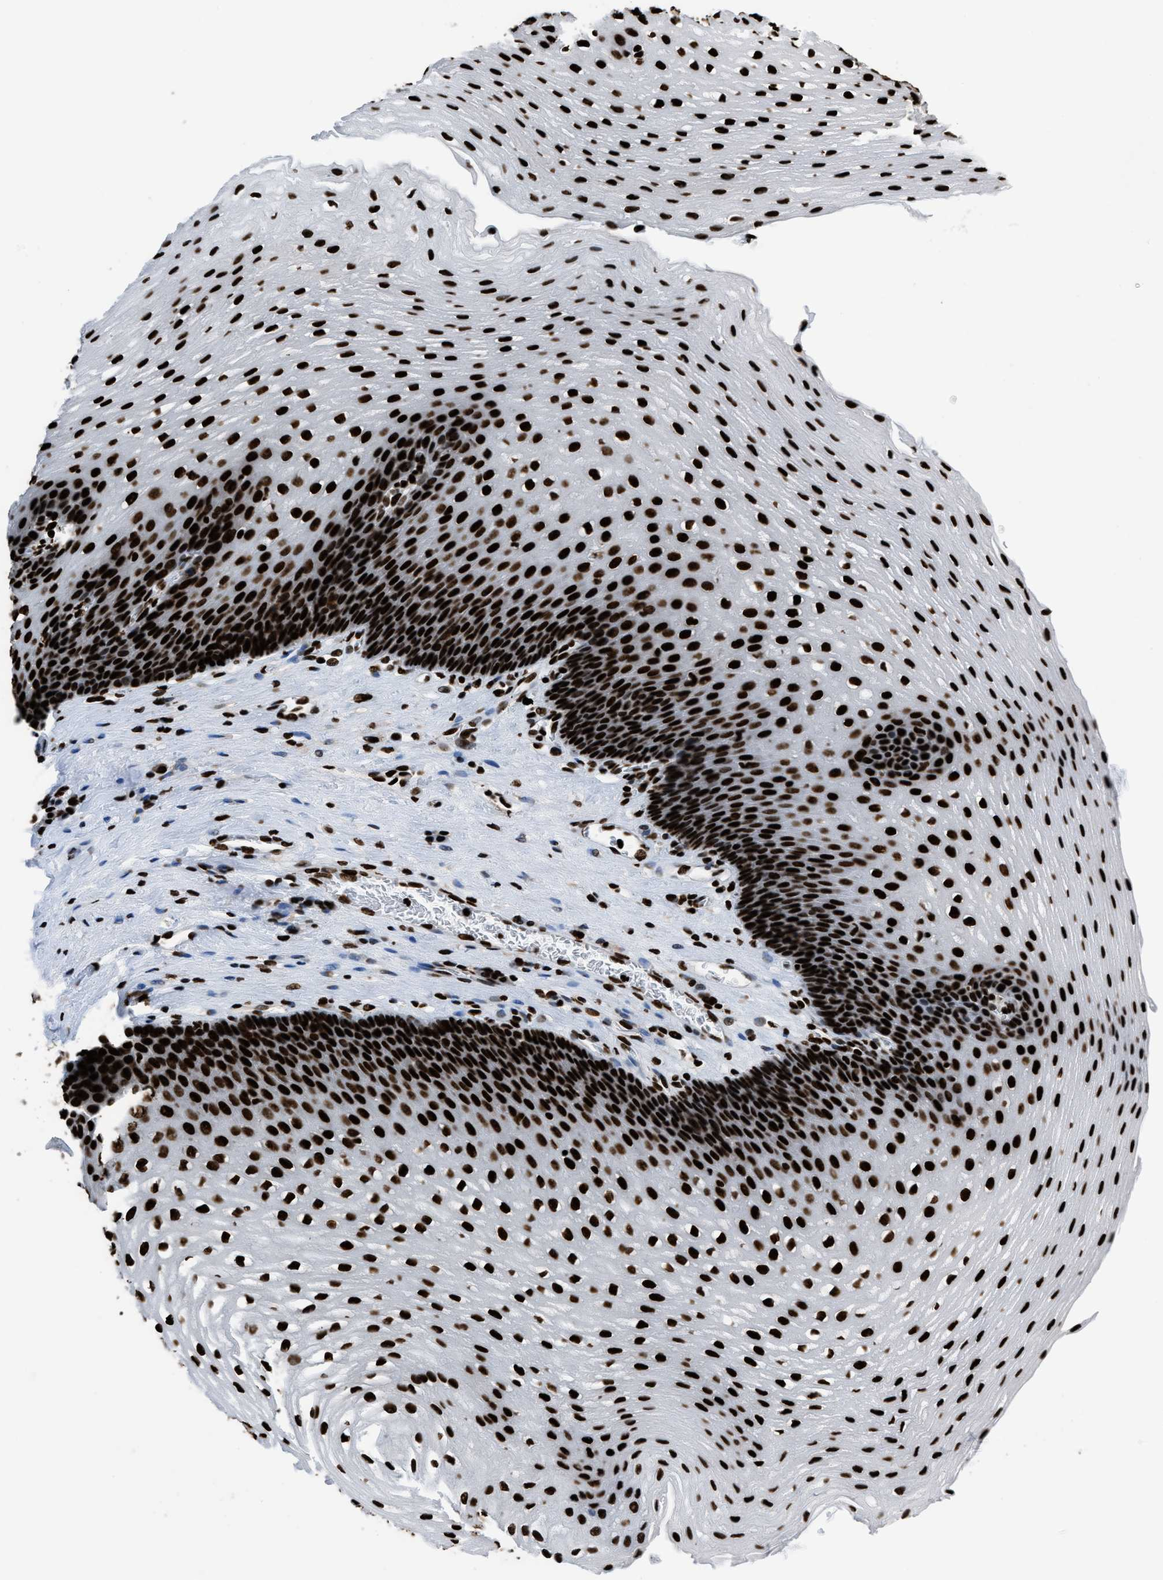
{"staining": {"intensity": "strong", "quantity": ">75%", "location": "nuclear"}, "tissue": "esophagus", "cell_type": "Squamous epithelial cells", "image_type": "normal", "snomed": [{"axis": "morphology", "description": "Normal tissue, NOS"}, {"axis": "topography", "description": "Esophagus"}], "caption": "The image shows staining of unremarkable esophagus, revealing strong nuclear protein expression (brown color) within squamous epithelial cells.", "gene": "HNRNPM", "patient": {"sex": "male", "age": 48}}